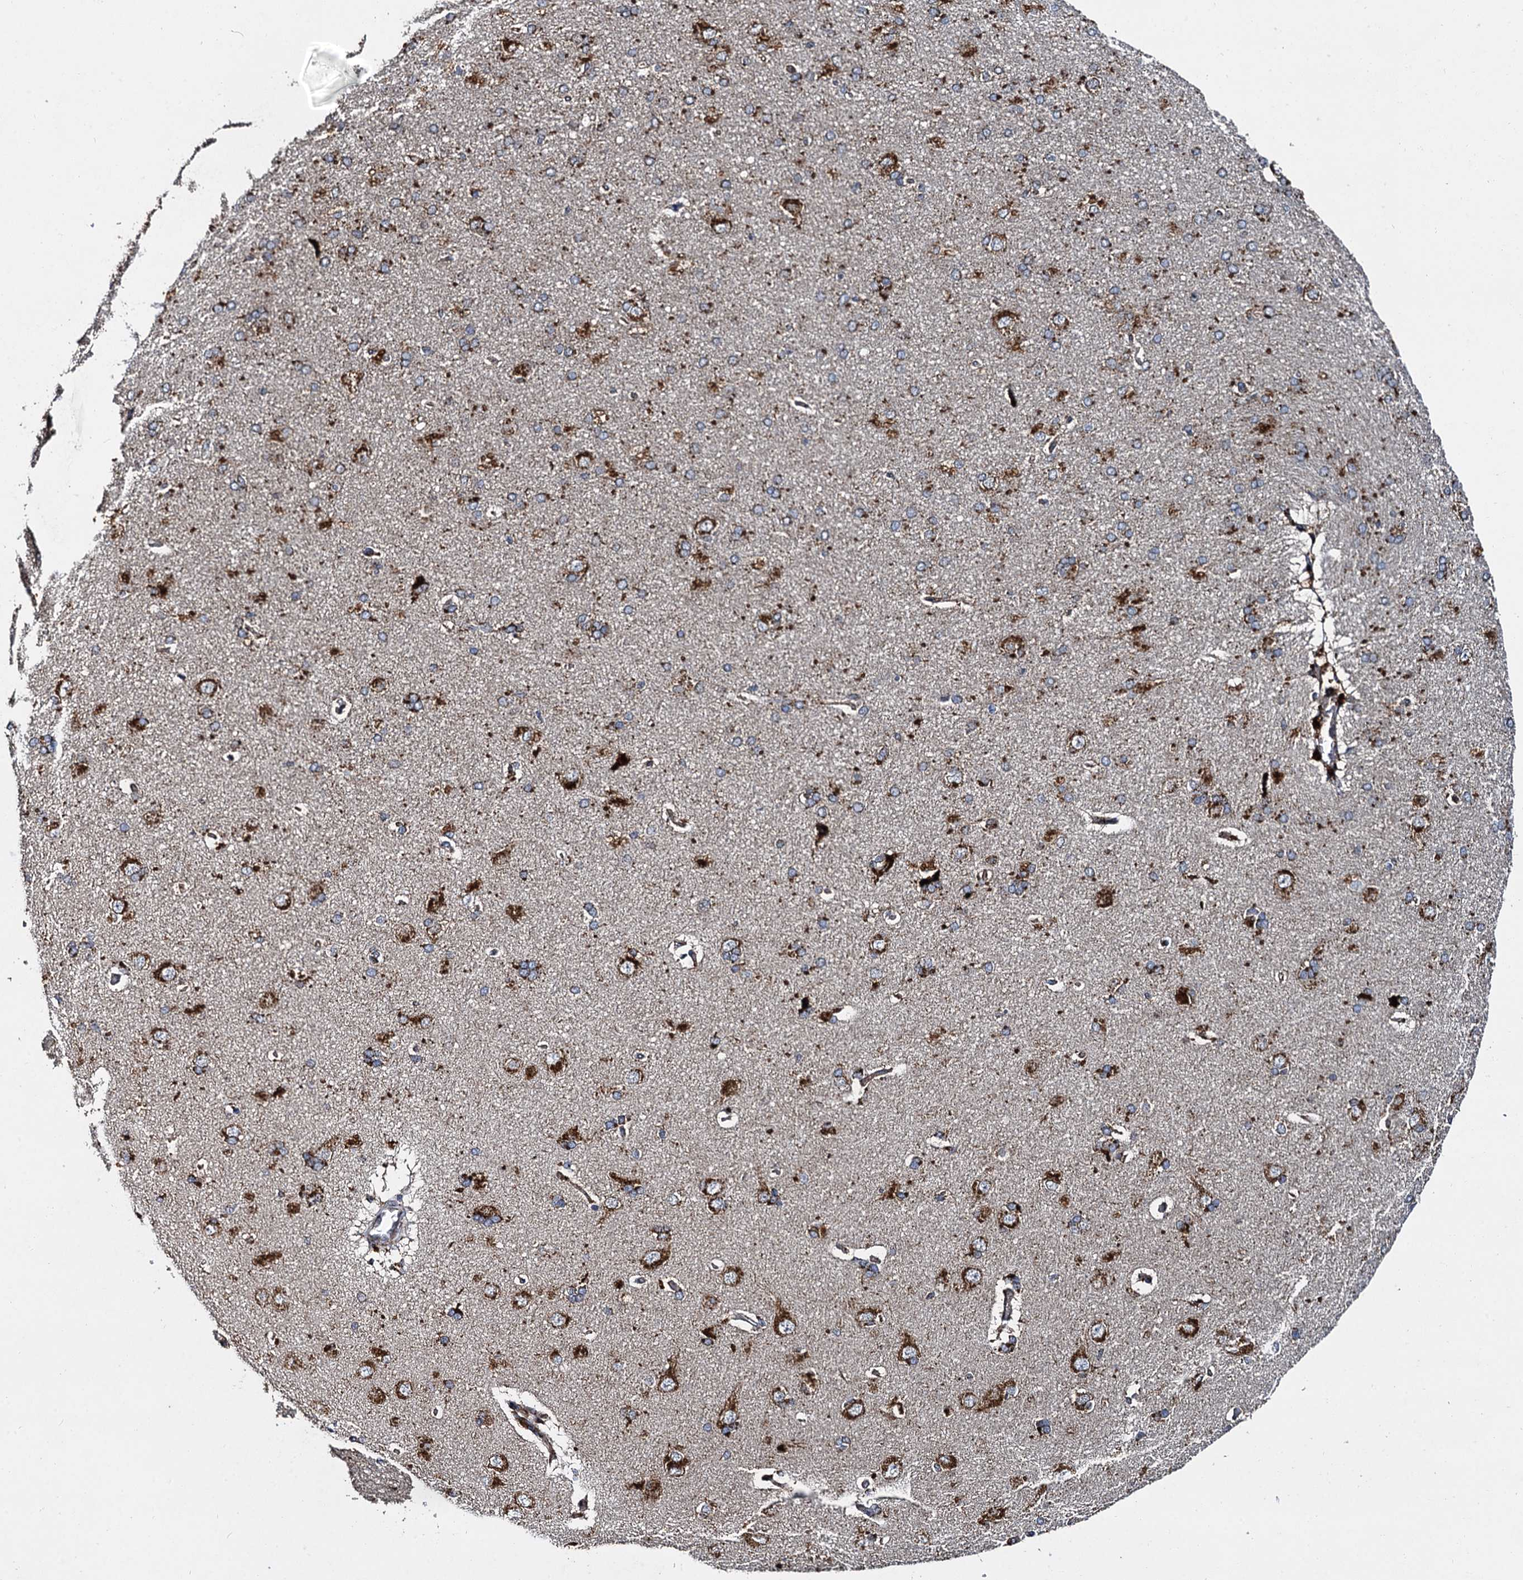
{"staining": {"intensity": "strong", "quantity": ">75%", "location": "cytoplasmic/membranous"}, "tissue": "cerebral cortex", "cell_type": "Endothelial cells", "image_type": "normal", "snomed": [{"axis": "morphology", "description": "Normal tissue, NOS"}, {"axis": "topography", "description": "Cerebral cortex"}], "caption": "Immunohistochemistry micrograph of benign cerebral cortex stained for a protein (brown), which exhibits high levels of strong cytoplasmic/membranous positivity in approximately >75% of endothelial cells.", "gene": "GBA1", "patient": {"sex": "male", "age": 62}}